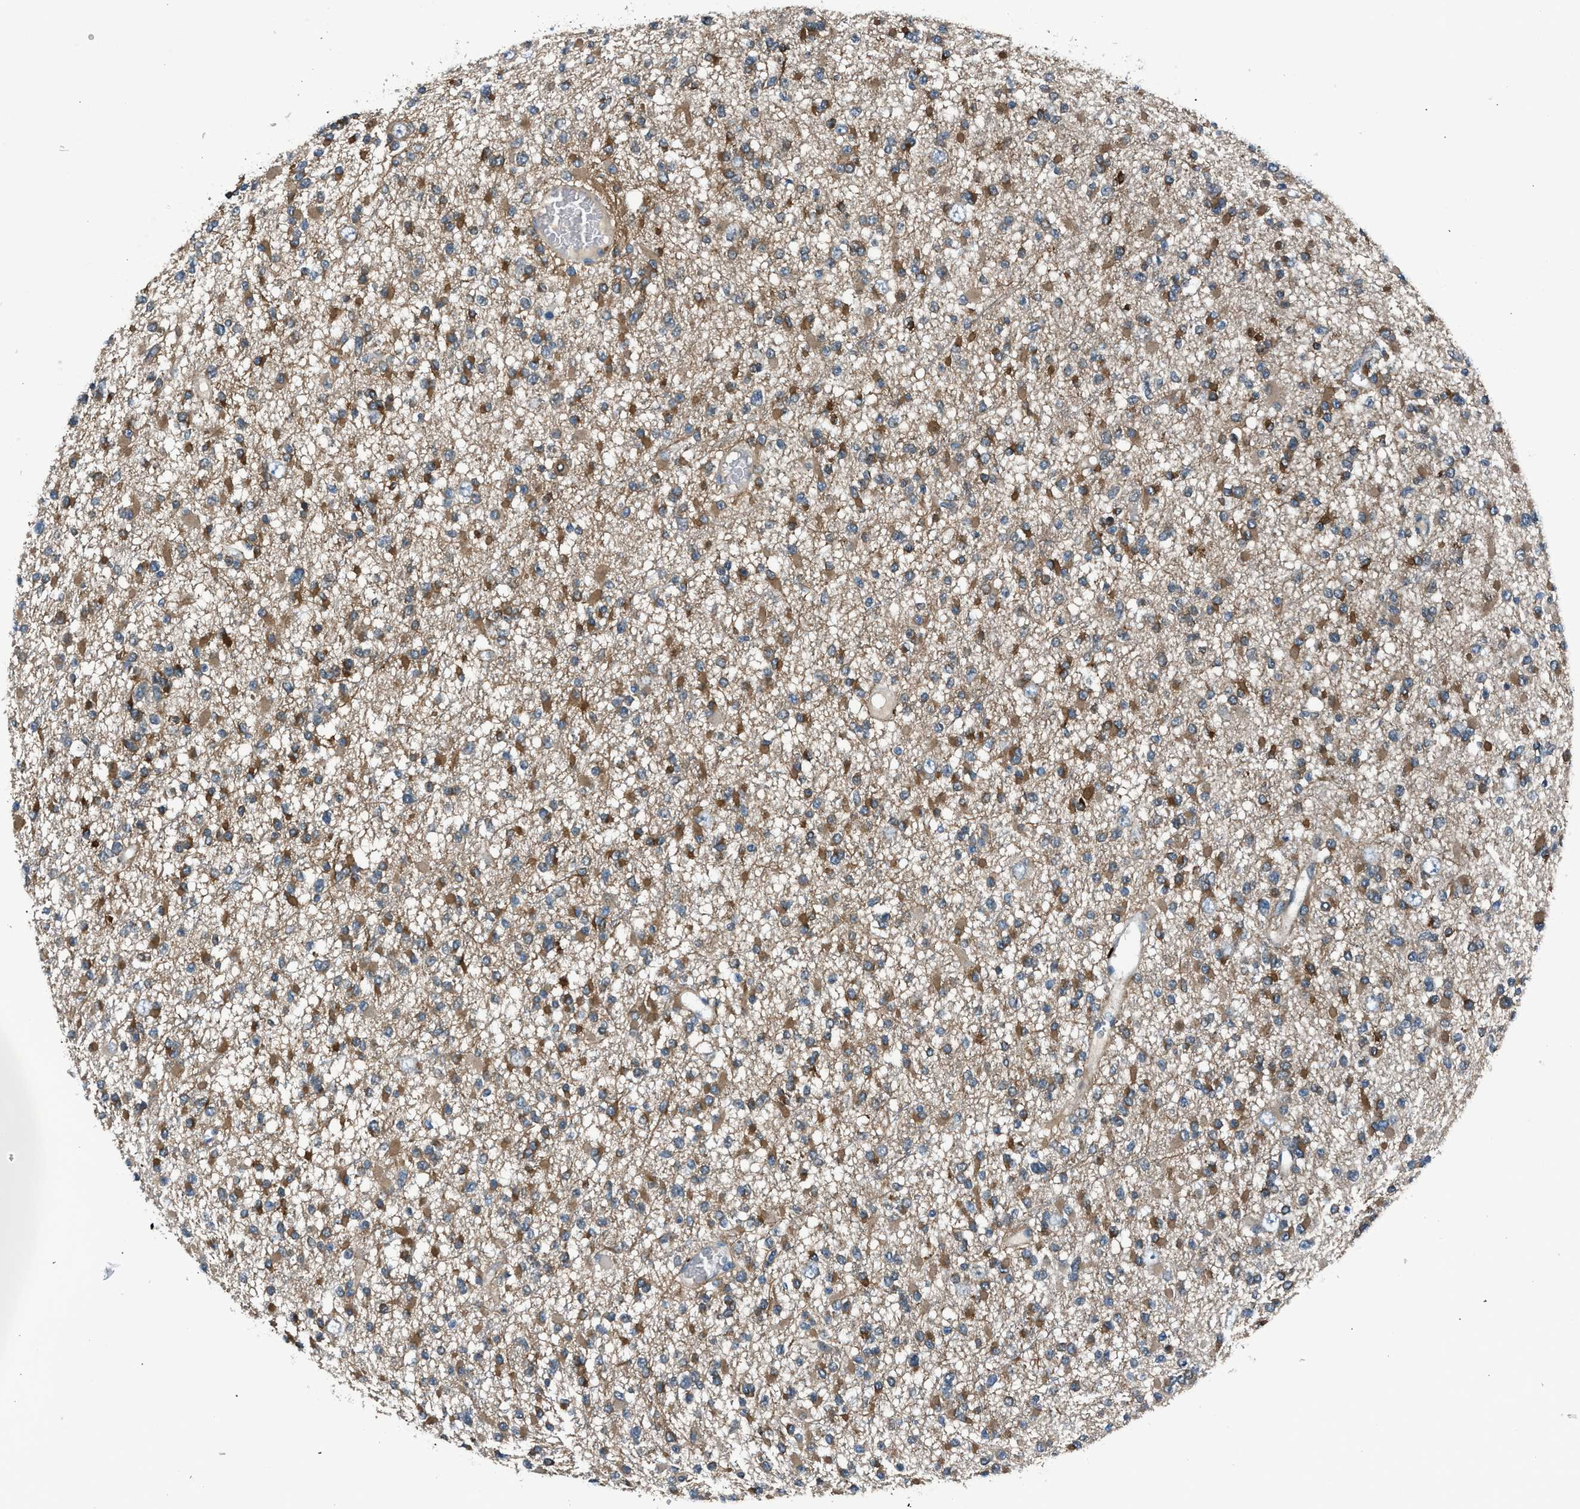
{"staining": {"intensity": "moderate", "quantity": ">75%", "location": "cytoplasmic/membranous"}, "tissue": "glioma", "cell_type": "Tumor cells", "image_type": "cancer", "snomed": [{"axis": "morphology", "description": "Glioma, malignant, Low grade"}, {"axis": "topography", "description": "Brain"}], "caption": "Immunohistochemical staining of malignant low-grade glioma exhibits moderate cytoplasmic/membranous protein staining in about >75% of tumor cells.", "gene": "LMLN", "patient": {"sex": "female", "age": 22}}